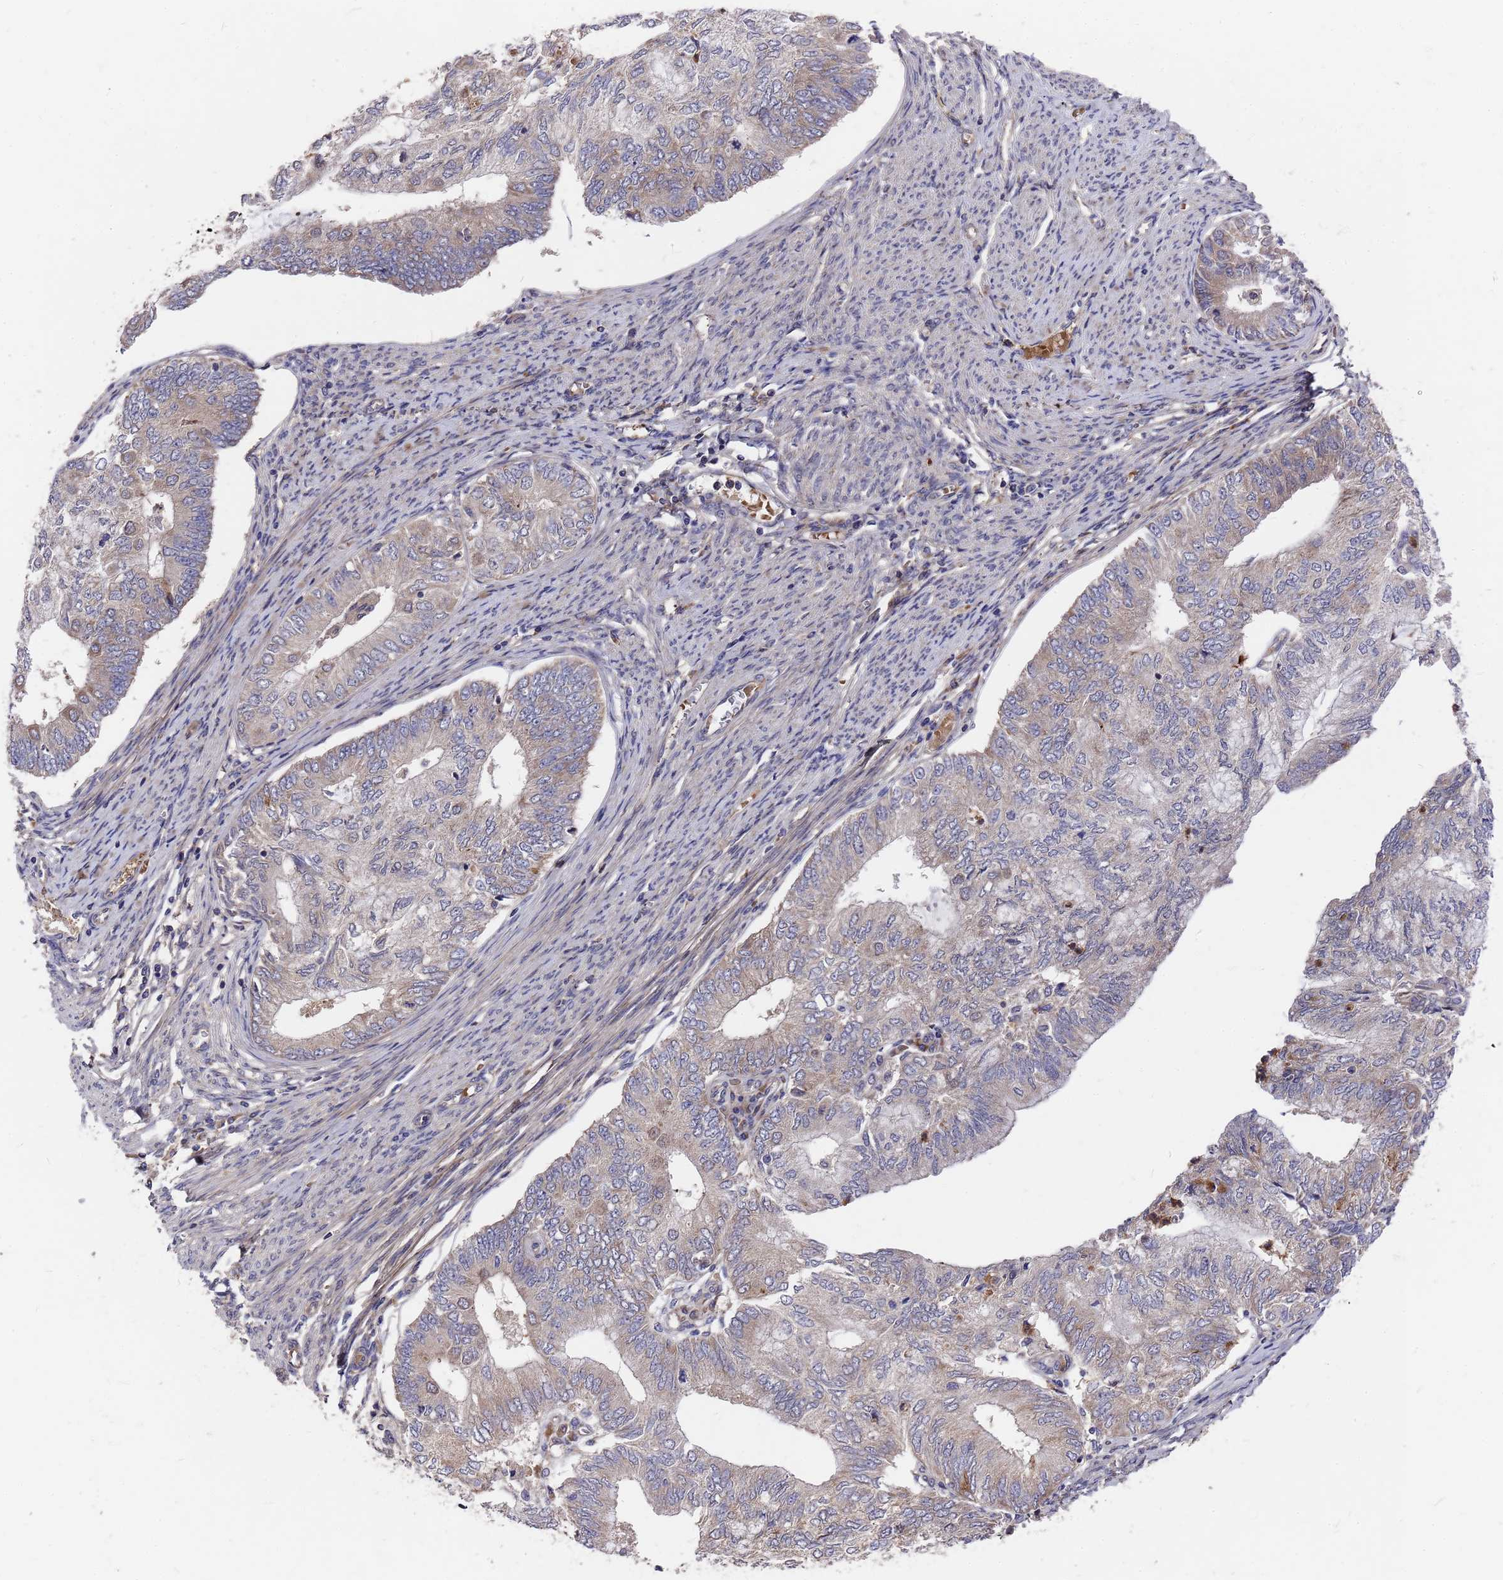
{"staining": {"intensity": "weak", "quantity": "<25%", "location": "cytoplasmic/membranous"}, "tissue": "endometrial cancer", "cell_type": "Tumor cells", "image_type": "cancer", "snomed": [{"axis": "morphology", "description": "Adenocarcinoma, NOS"}, {"axis": "topography", "description": "Endometrium"}], "caption": "Immunohistochemistry (IHC) of endometrial cancer reveals no staining in tumor cells.", "gene": "ZNF717", "patient": {"sex": "female", "age": 68}}